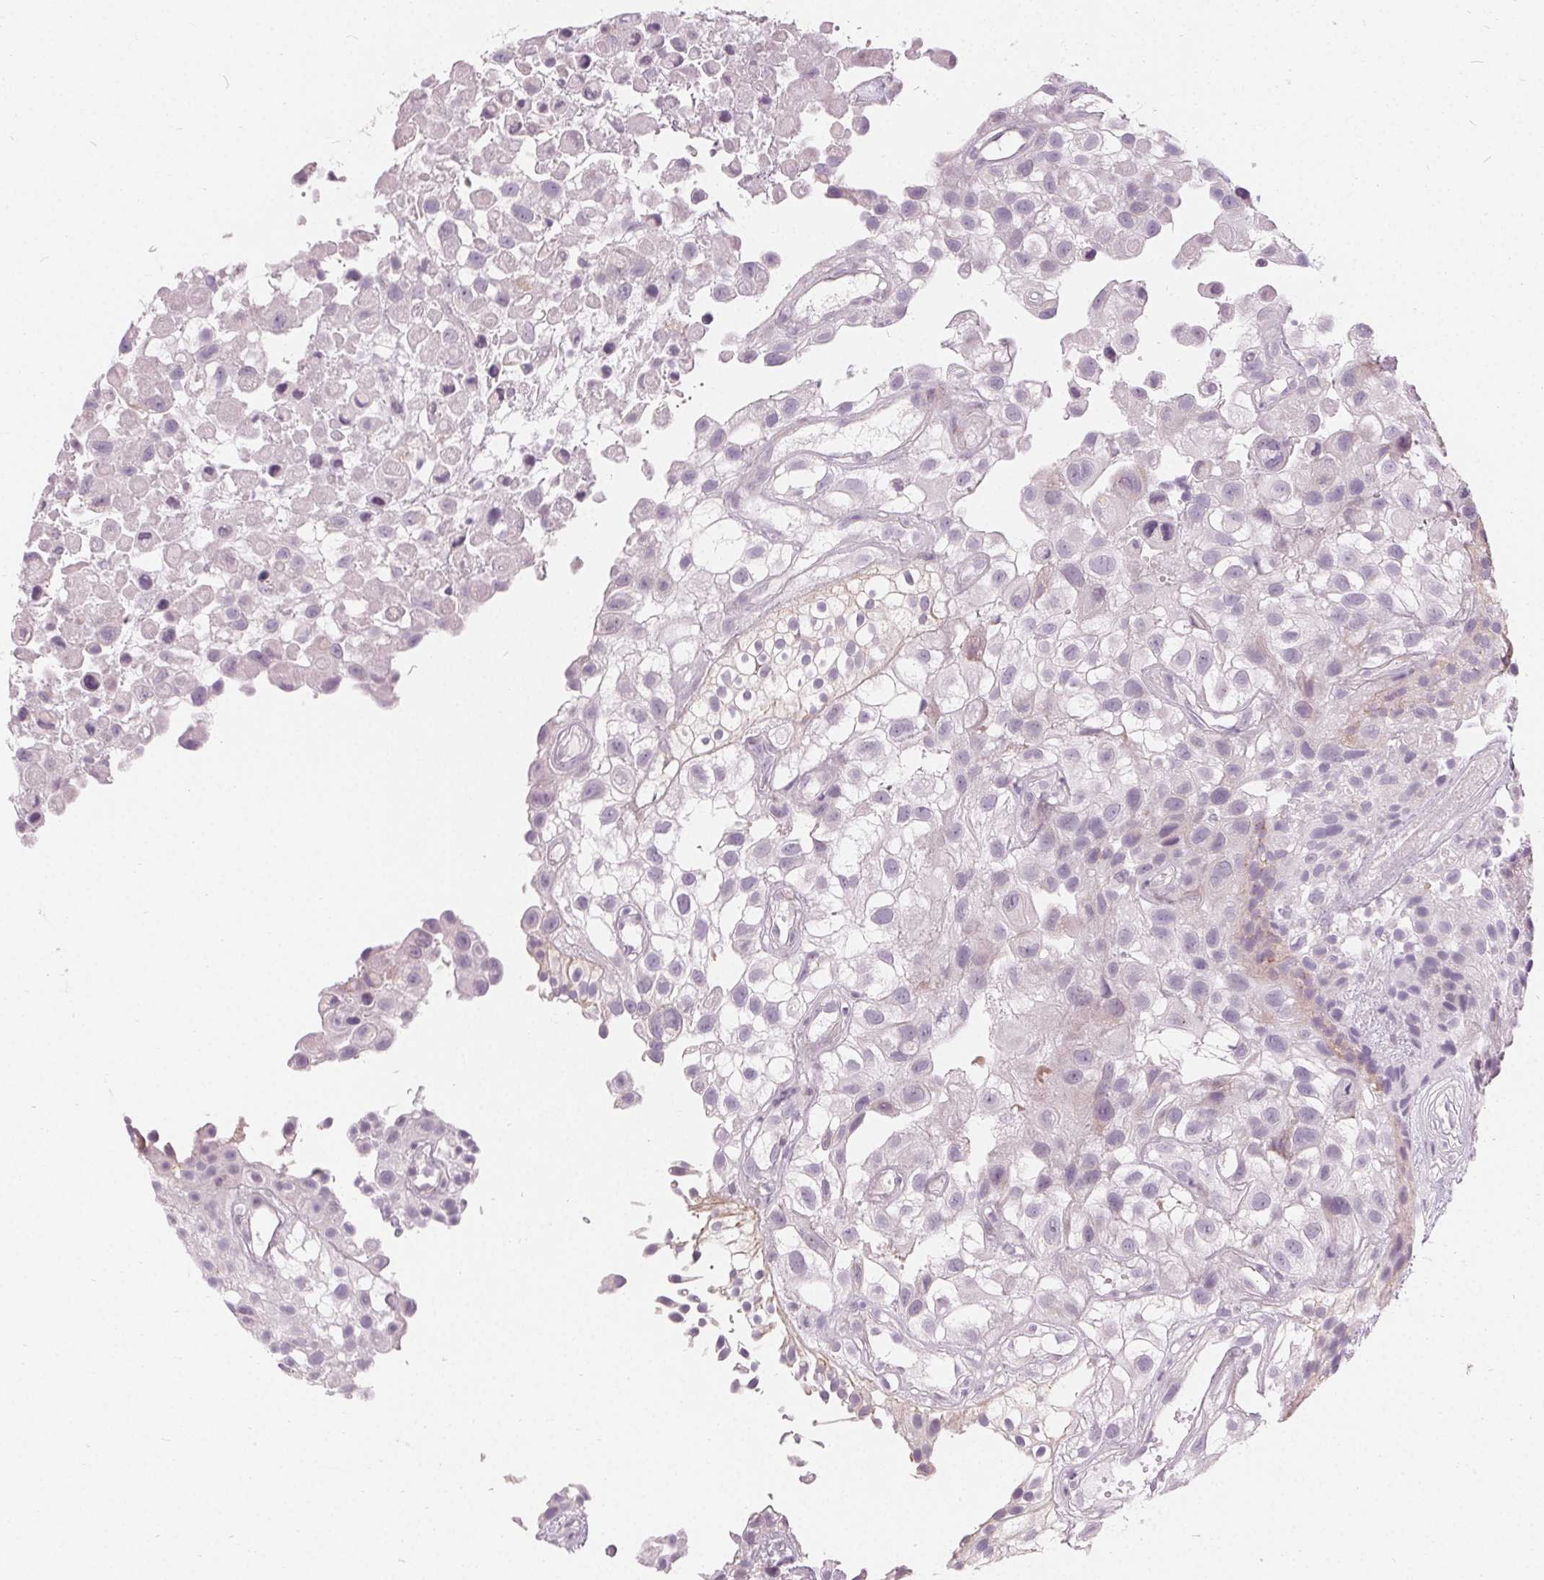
{"staining": {"intensity": "negative", "quantity": "none", "location": "none"}, "tissue": "urothelial cancer", "cell_type": "Tumor cells", "image_type": "cancer", "snomed": [{"axis": "morphology", "description": "Urothelial carcinoma, High grade"}, {"axis": "topography", "description": "Urinary bladder"}], "caption": "Protein analysis of urothelial carcinoma (high-grade) reveals no significant expression in tumor cells.", "gene": "HOPX", "patient": {"sex": "male", "age": 56}}